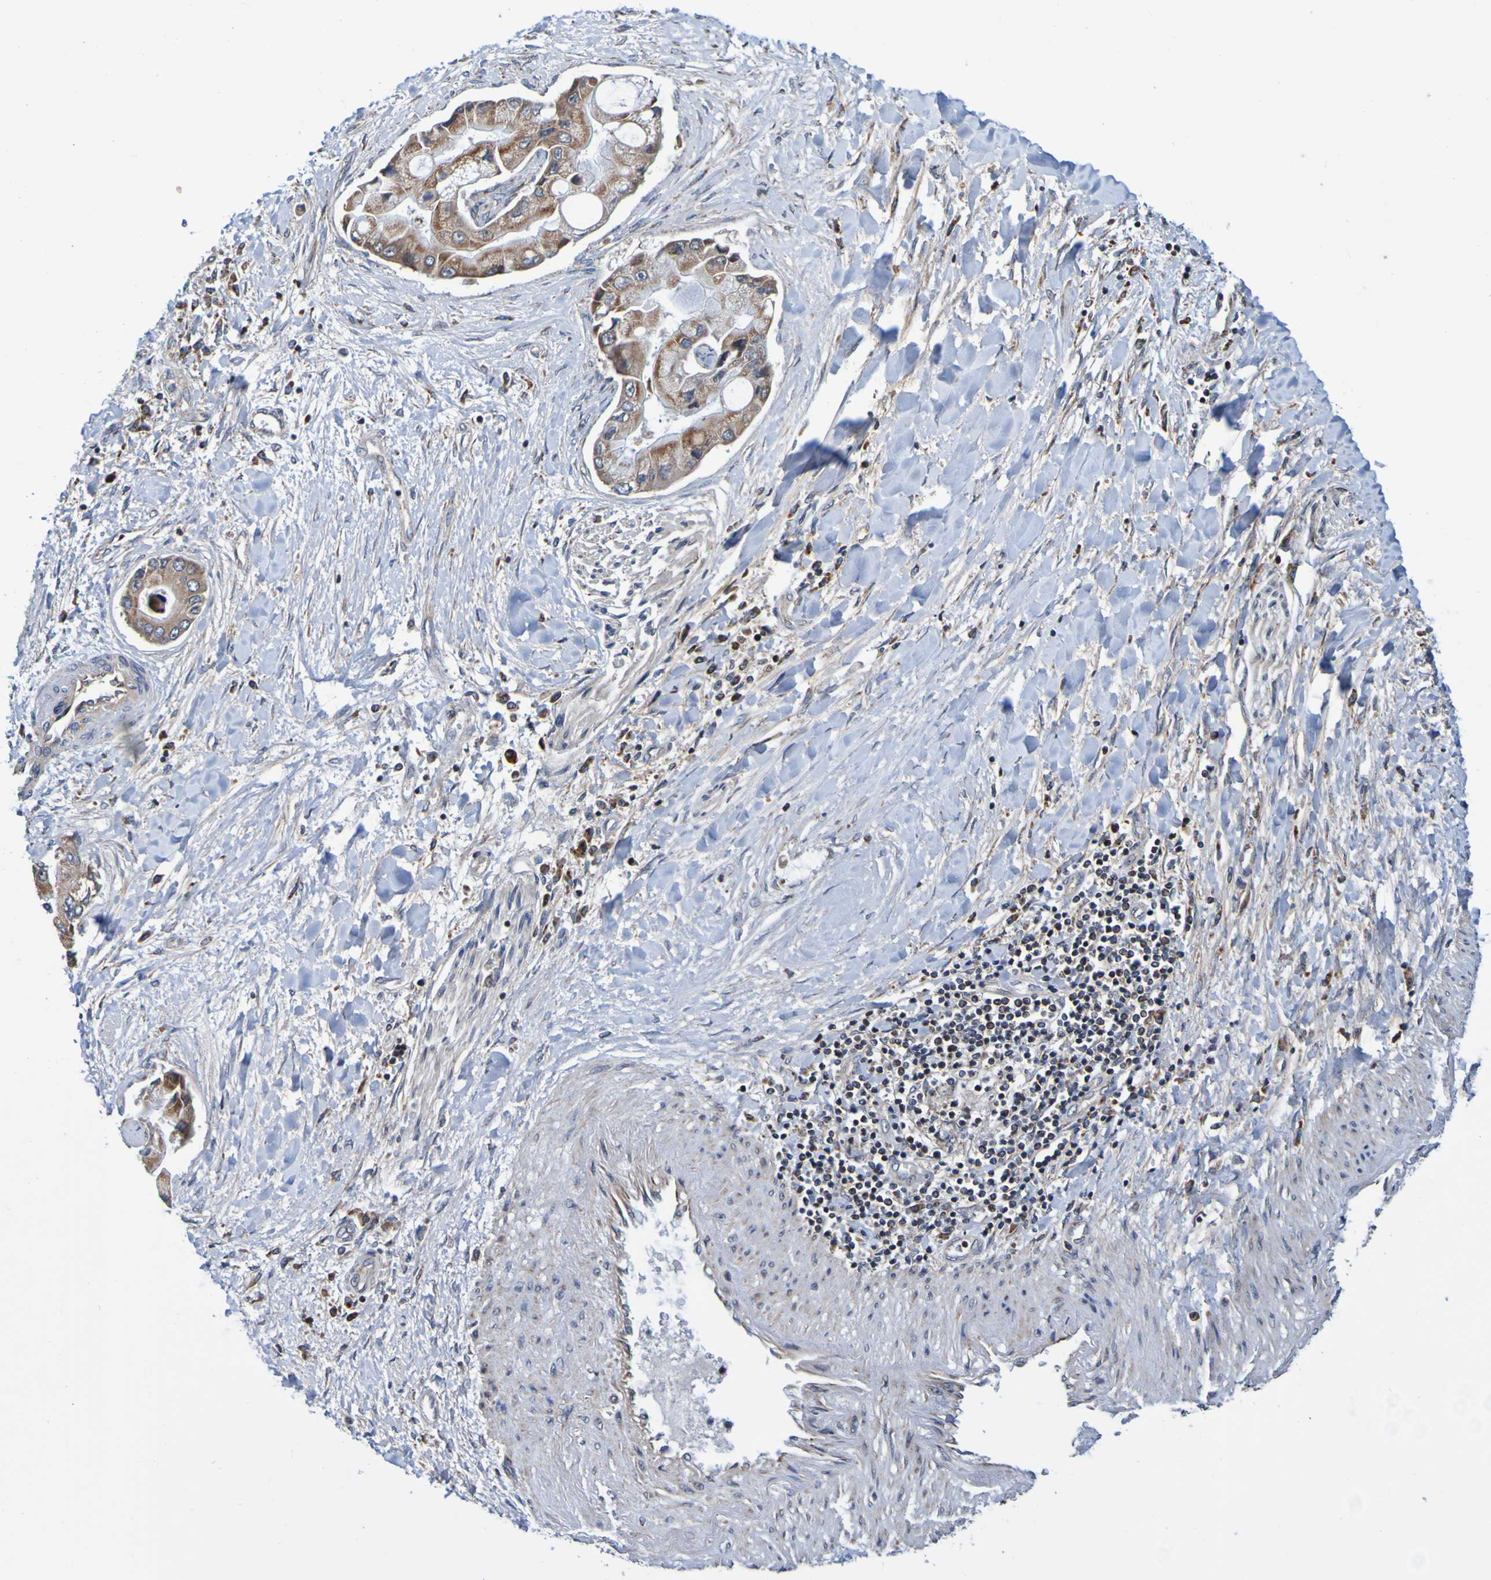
{"staining": {"intensity": "moderate", "quantity": ">75%", "location": "cytoplasmic/membranous"}, "tissue": "liver cancer", "cell_type": "Tumor cells", "image_type": "cancer", "snomed": [{"axis": "morphology", "description": "Cholangiocarcinoma"}, {"axis": "topography", "description": "Liver"}], "caption": "This photomicrograph reveals immunohistochemistry (IHC) staining of human cholangiocarcinoma (liver), with medium moderate cytoplasmic/membranous staining in about >75% of tumor cells.", "gene": "AXIN1", "patient": {"sex": "male", "age": 50}}